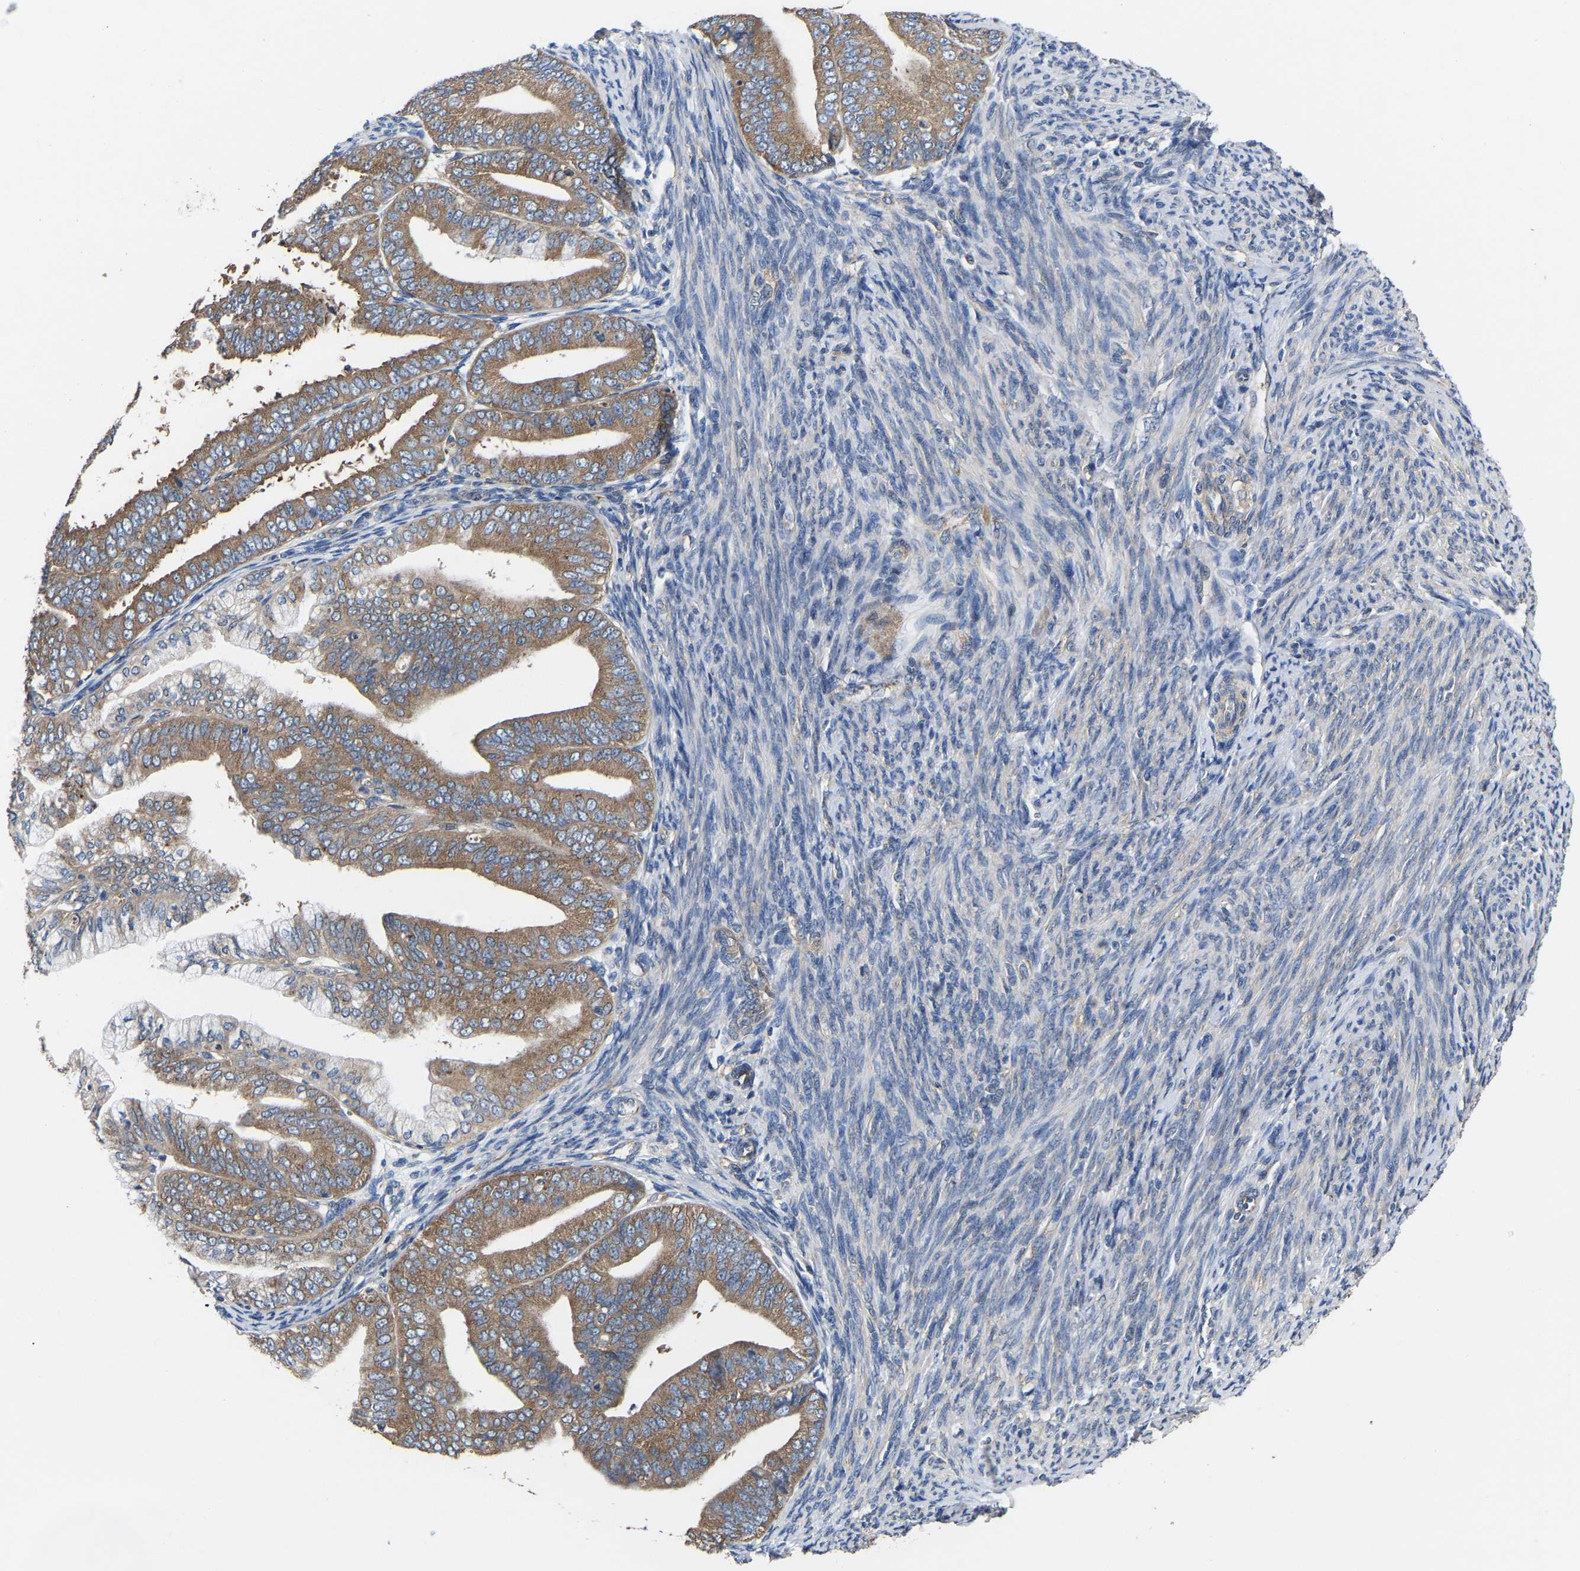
{"staining": {"intensity": "moderate", "quantity": ">75%", "location": "cytoplasmic/membranous"}, "tissue": "endometrial cancer", "cell_type": "Tumor cells", "image_type": "cancer", "snomed": [{"axis": "morphology", "description": "Adenocarcinoma, NOS"}, {"axis": "topography", "description": "Endometrium"}], "caption": "An image showing moderate cytoplasmic/membranous expression in approximately >75% of tumor cells in endometrial cancer (adenocarcinoma), as visualized by brown immunohistochemical staining.", "gene": "AIMP2", "patient": {"sex": "female", "age": 63}}